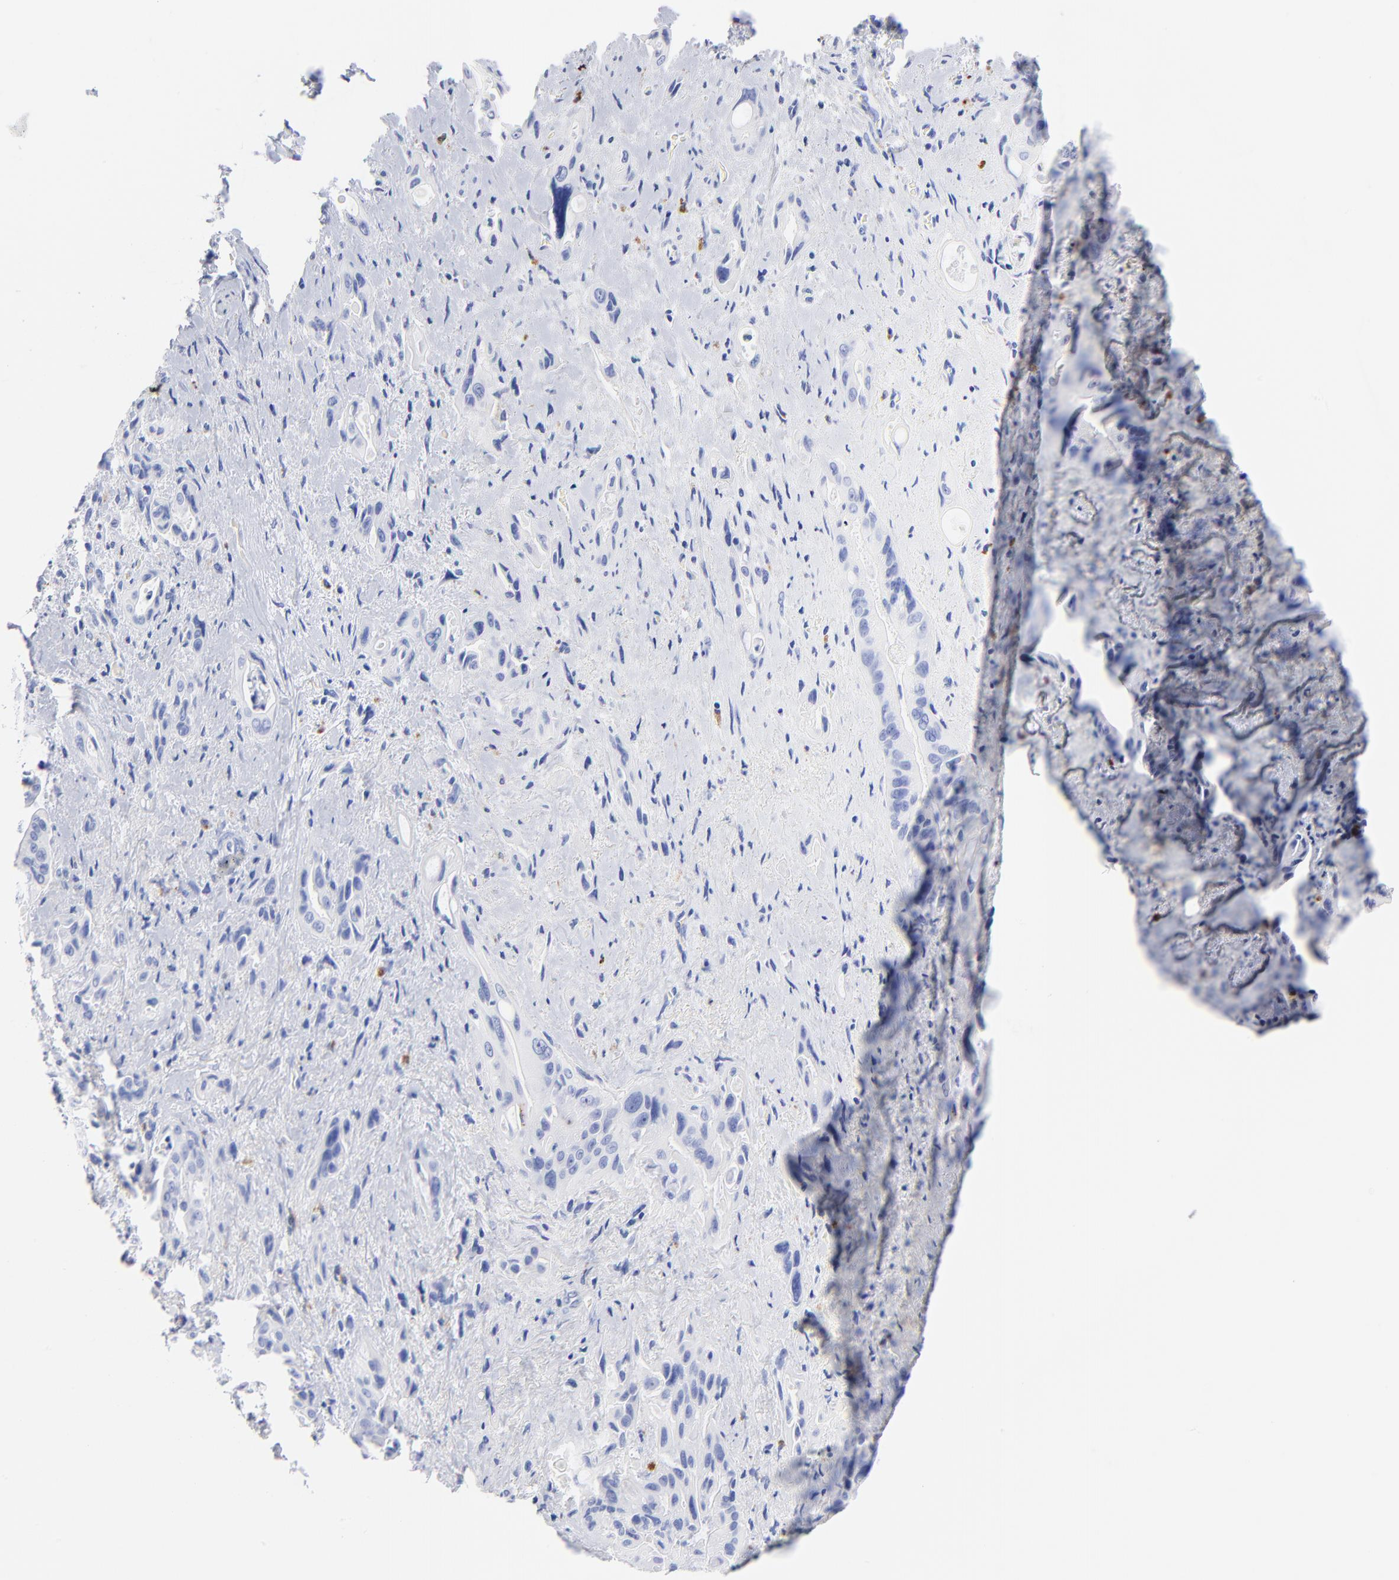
{"staining": {"intensity": "negative", "quantity": "none", "location": "none"}, "tissue": "pancreatic cancer", "cell_type": "Tumor cells", "image_type": "cancer", "snomed": [{"axis": "morphology", "description": "Adenocarcinoma, NOS"}, {"axis": "topography", "description": "Pancreas"}], "caption": "Pancreatic cancer (adenocarcinoma) was stained to show a protein in brown. There is no significant positivity in tumor cells.", "gene": "CPVL", "patient": {"sex": "male", "age": 77}}